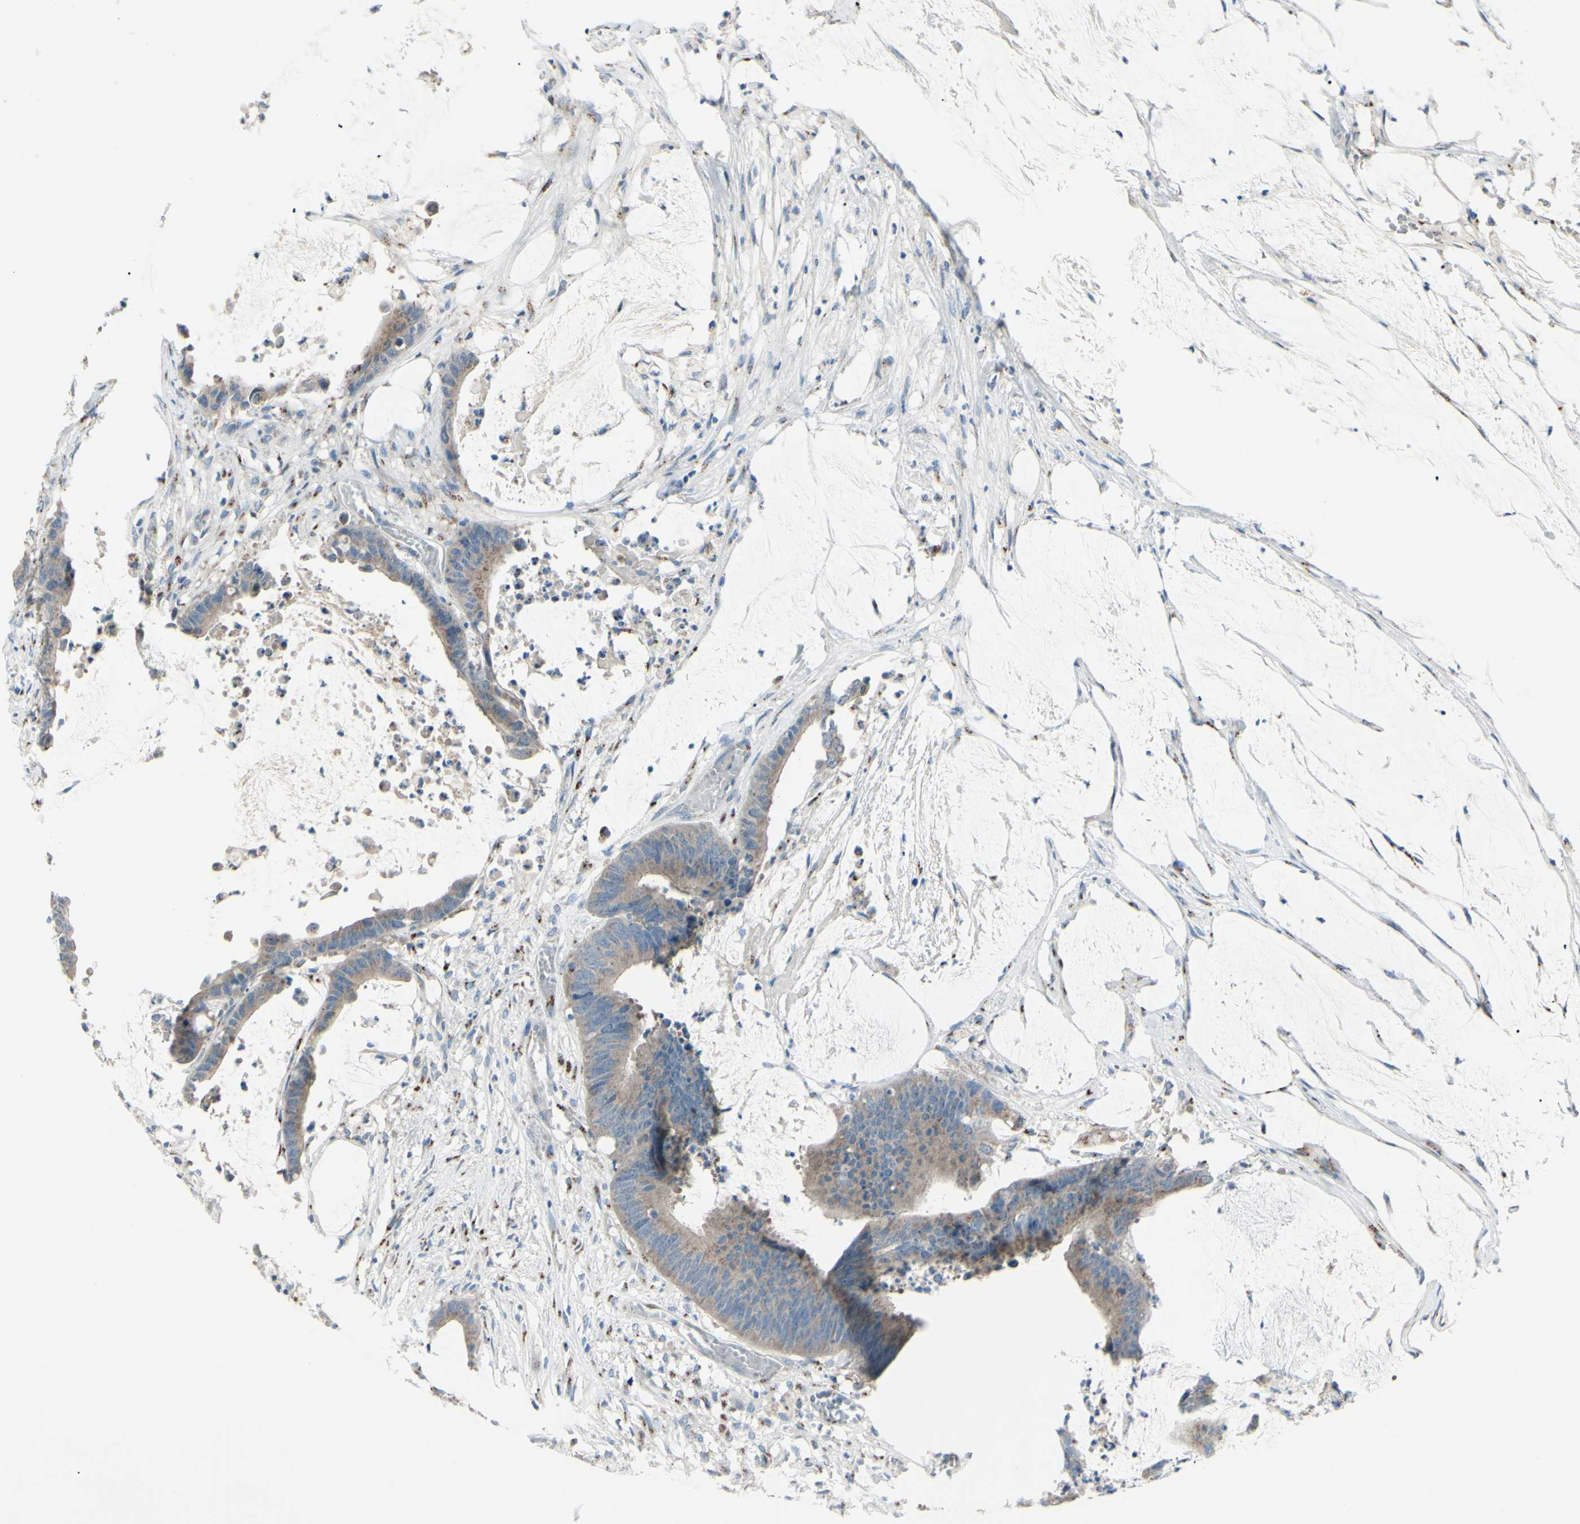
{"staining": {"intensity": "weak", "quantity": "25%-75%", "location": "cytoplasmic/membranous"}, "tissue": "colorectal cancer", "cell_type": "Tumor cells", "image_type": "cancer", "snomed": [{"axis": "morphology", "description": "Adenocarcinoma, NOS"}, {"axis": "topography", "description": "Rectum"}], "caption": "Protein analysis of adenocarcinoma (colorectal) tissue demonstrates weak cytoplasmic/membranous positivity in about 25%-75% of tumor cells.", "gene": "B4GALT1", "patient": {"sex": "female", "age": 66}}